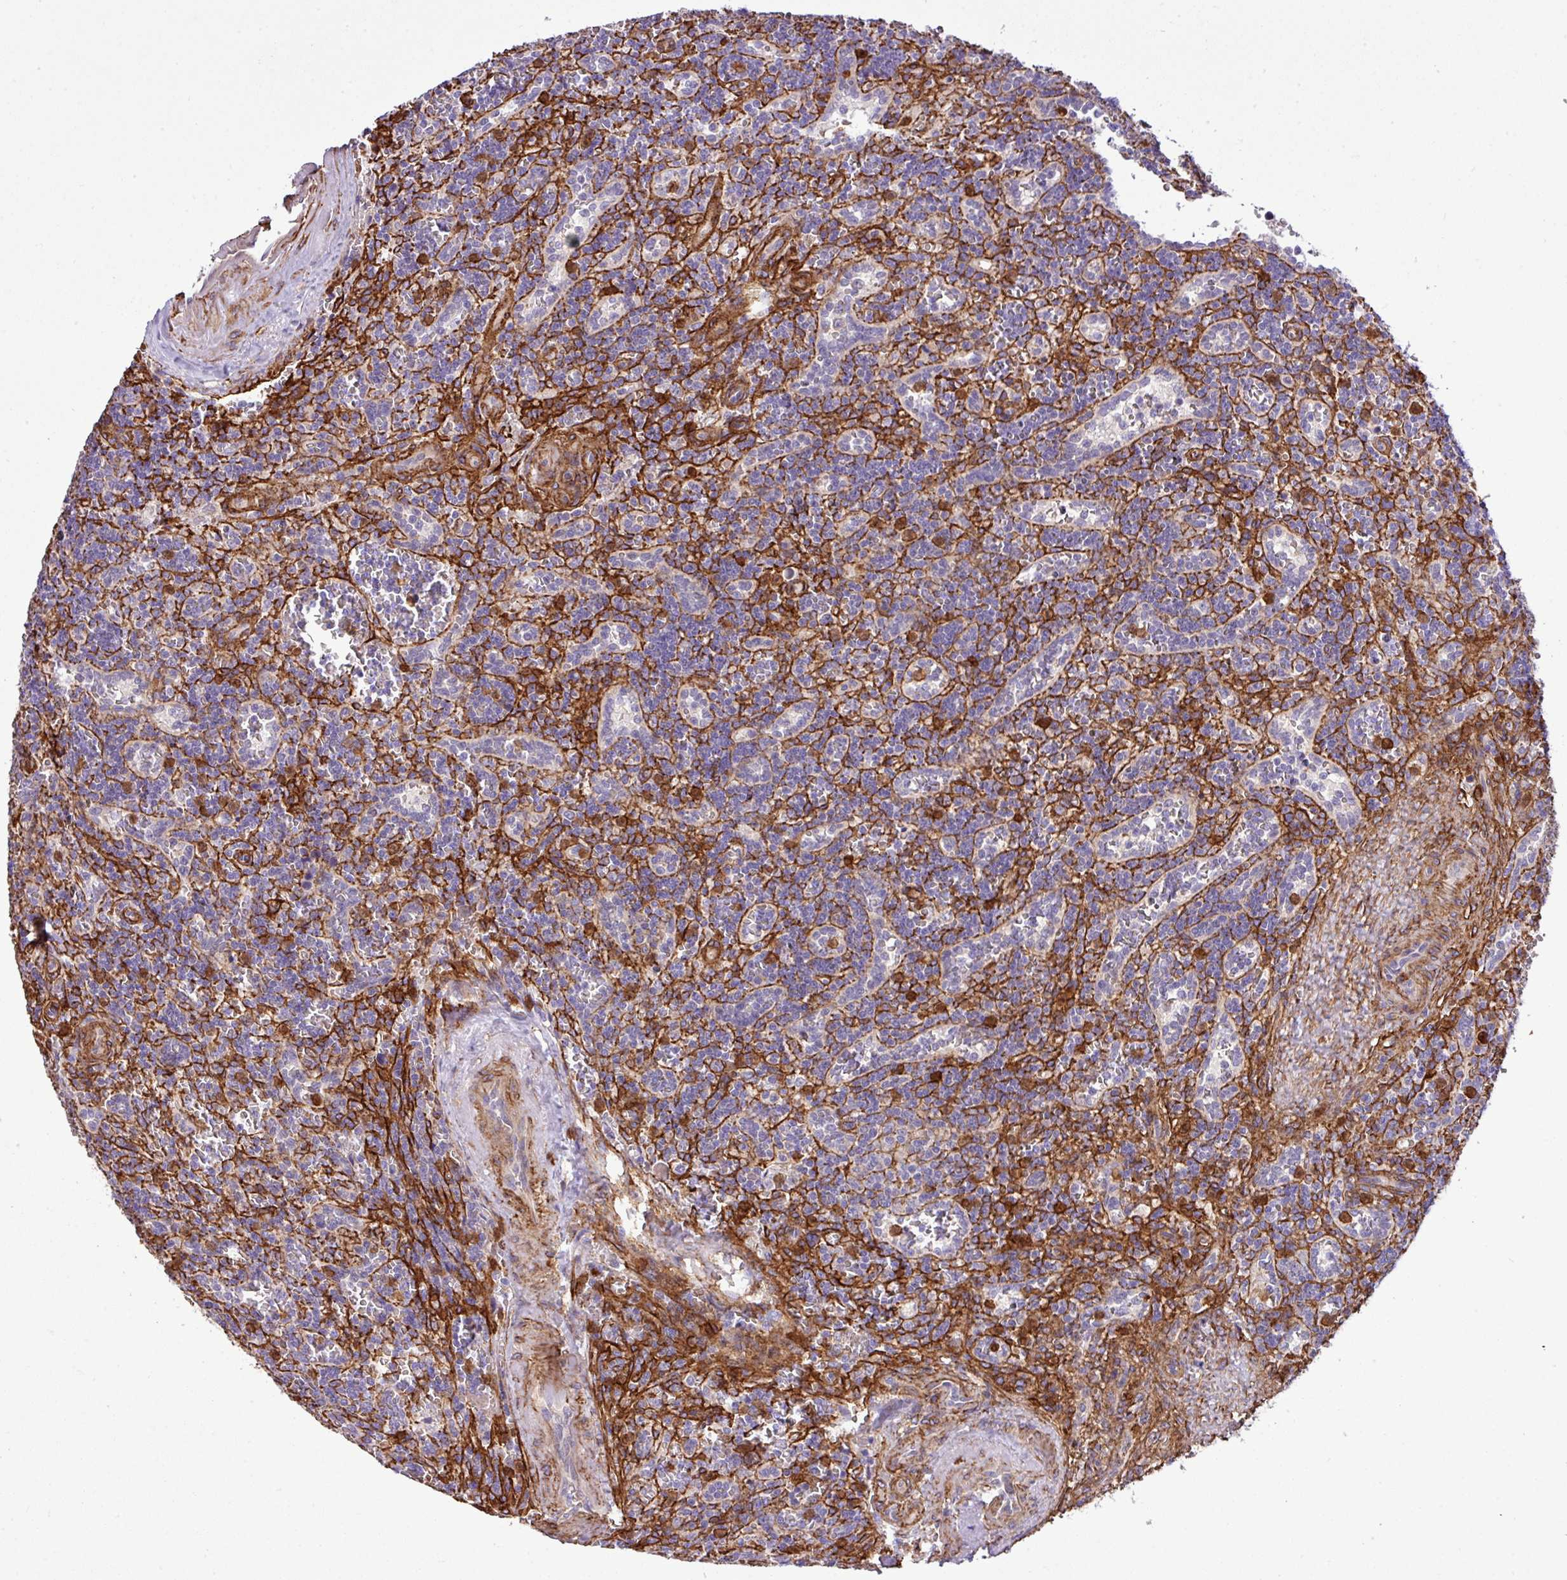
{"staining": {"intensity": "strong", "quantity": "<25%", "location": "cytoplasmic/membranous"}, "tissue": "lymphoma", "cell_type": "Tumor cells", "image_type": "cancer", "snomed": [{"axis": "morphology", "description": "Malignant lymphoma, non-Hodgkin's type, Low grade"}, {"axis": "topography", "description": "Spleen"}], "caption": "The histopathology image exhibits staining of malignant lymphoma, non-Hodgkin's type (low-grade), revealing strong cytoplasmic/membranous protein expression (brown color) within tumor cells.", "gene": "FAM47E", "patient": {"sex": "male", "age": 73}}